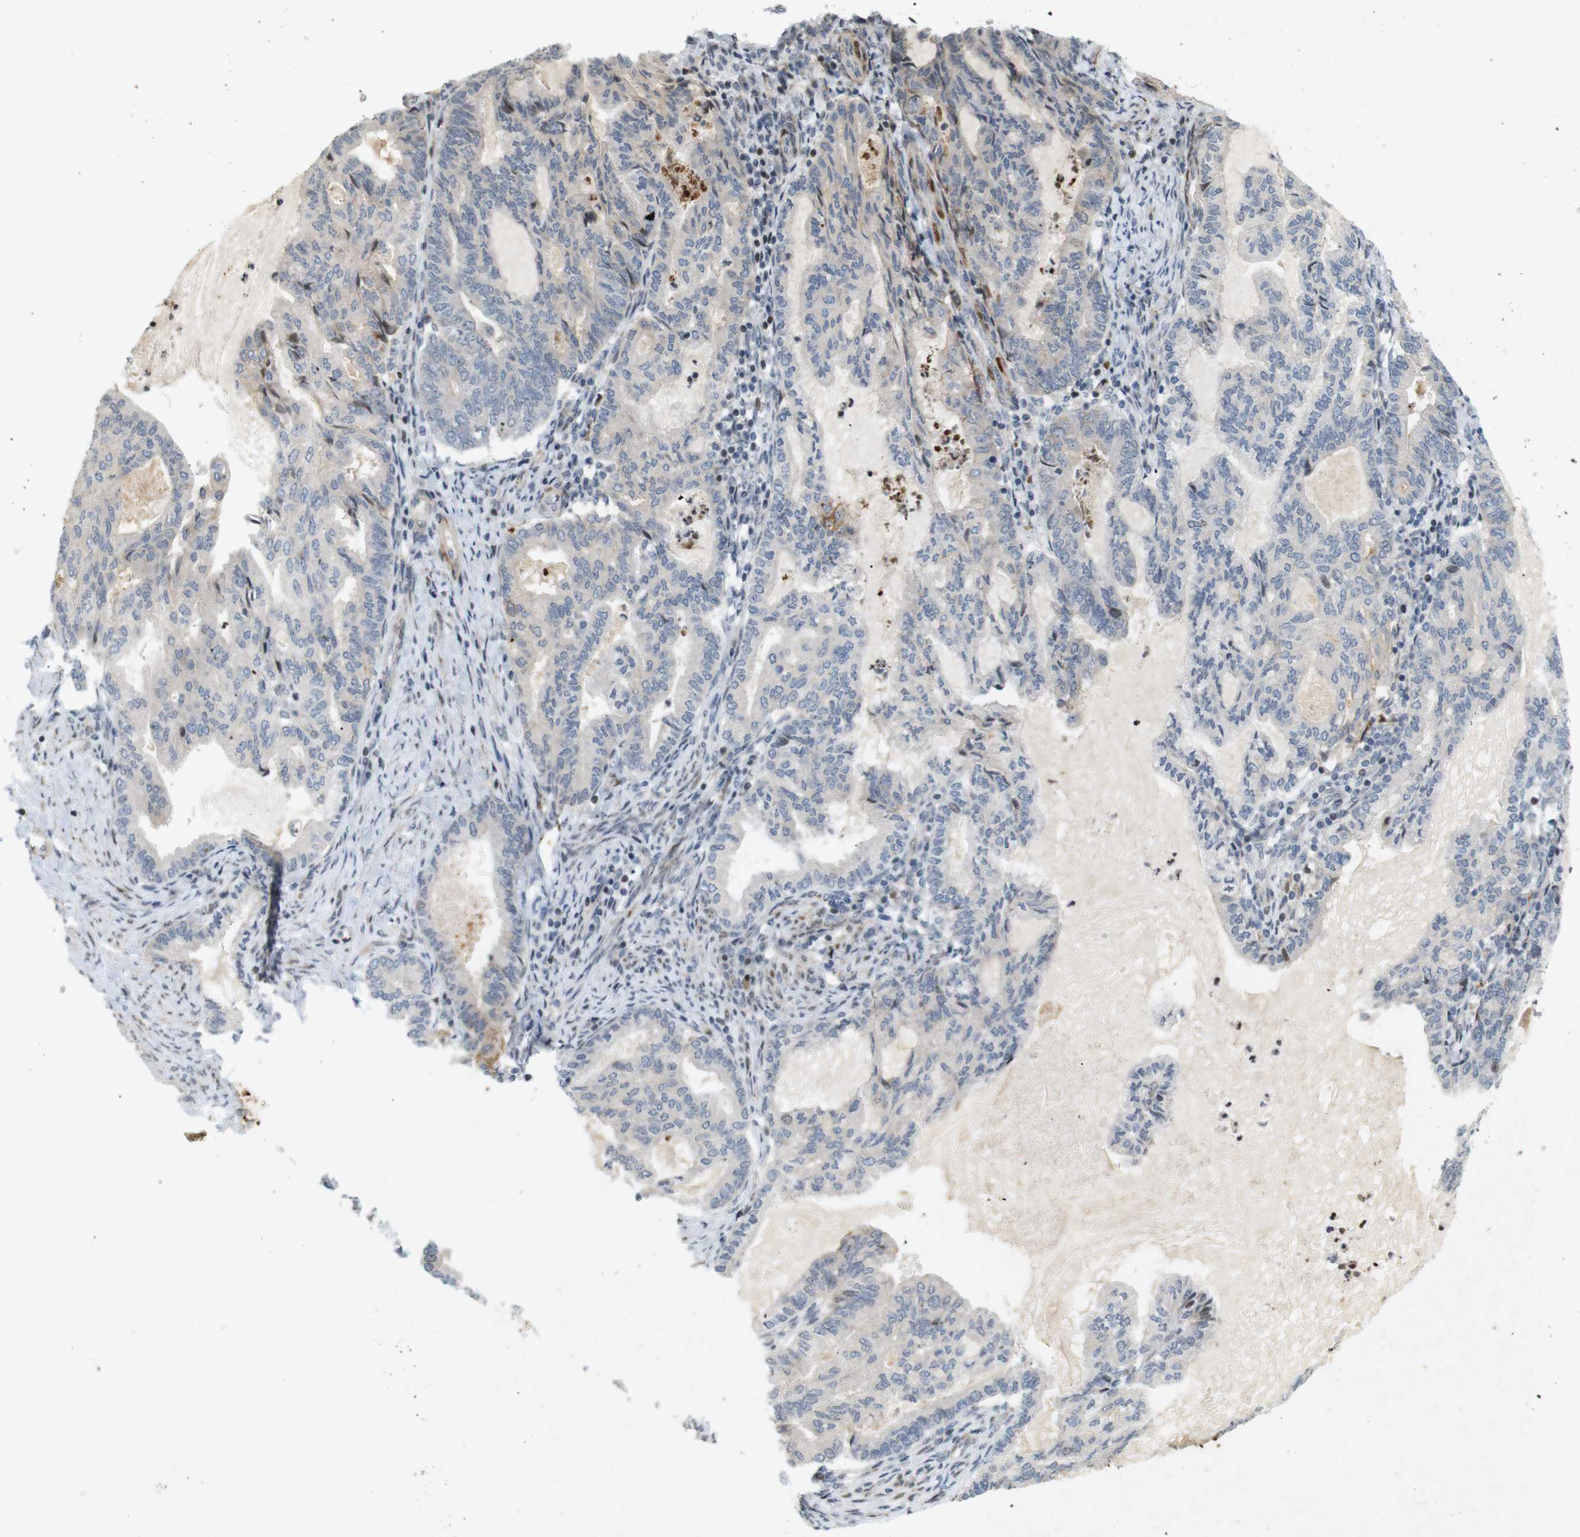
{"staining": {"intensity": "negative", "quantity": "none", "location": "none"}, "tissue": "endometrial cancer", "cell_type": "Tumor cells", "image_type": "cancer", "snomed": [{"axis": "morphology", "description": "Adenocarcinoma, NOS"}, {"axis": "topography", "description": "Endometrium"}], "caption": "The immunohistochemistry (IHC) photomicrograph has no significant staining in tumor cells of endometrial cancer tissue. The staining is performed using DAB (3,3'-diaminobenzidine) brown chromogen with nuclei counter-stained in using hematoxylin.", "gene": "PPP1R14A", "patient": {"sex": "female", "age": 86}}